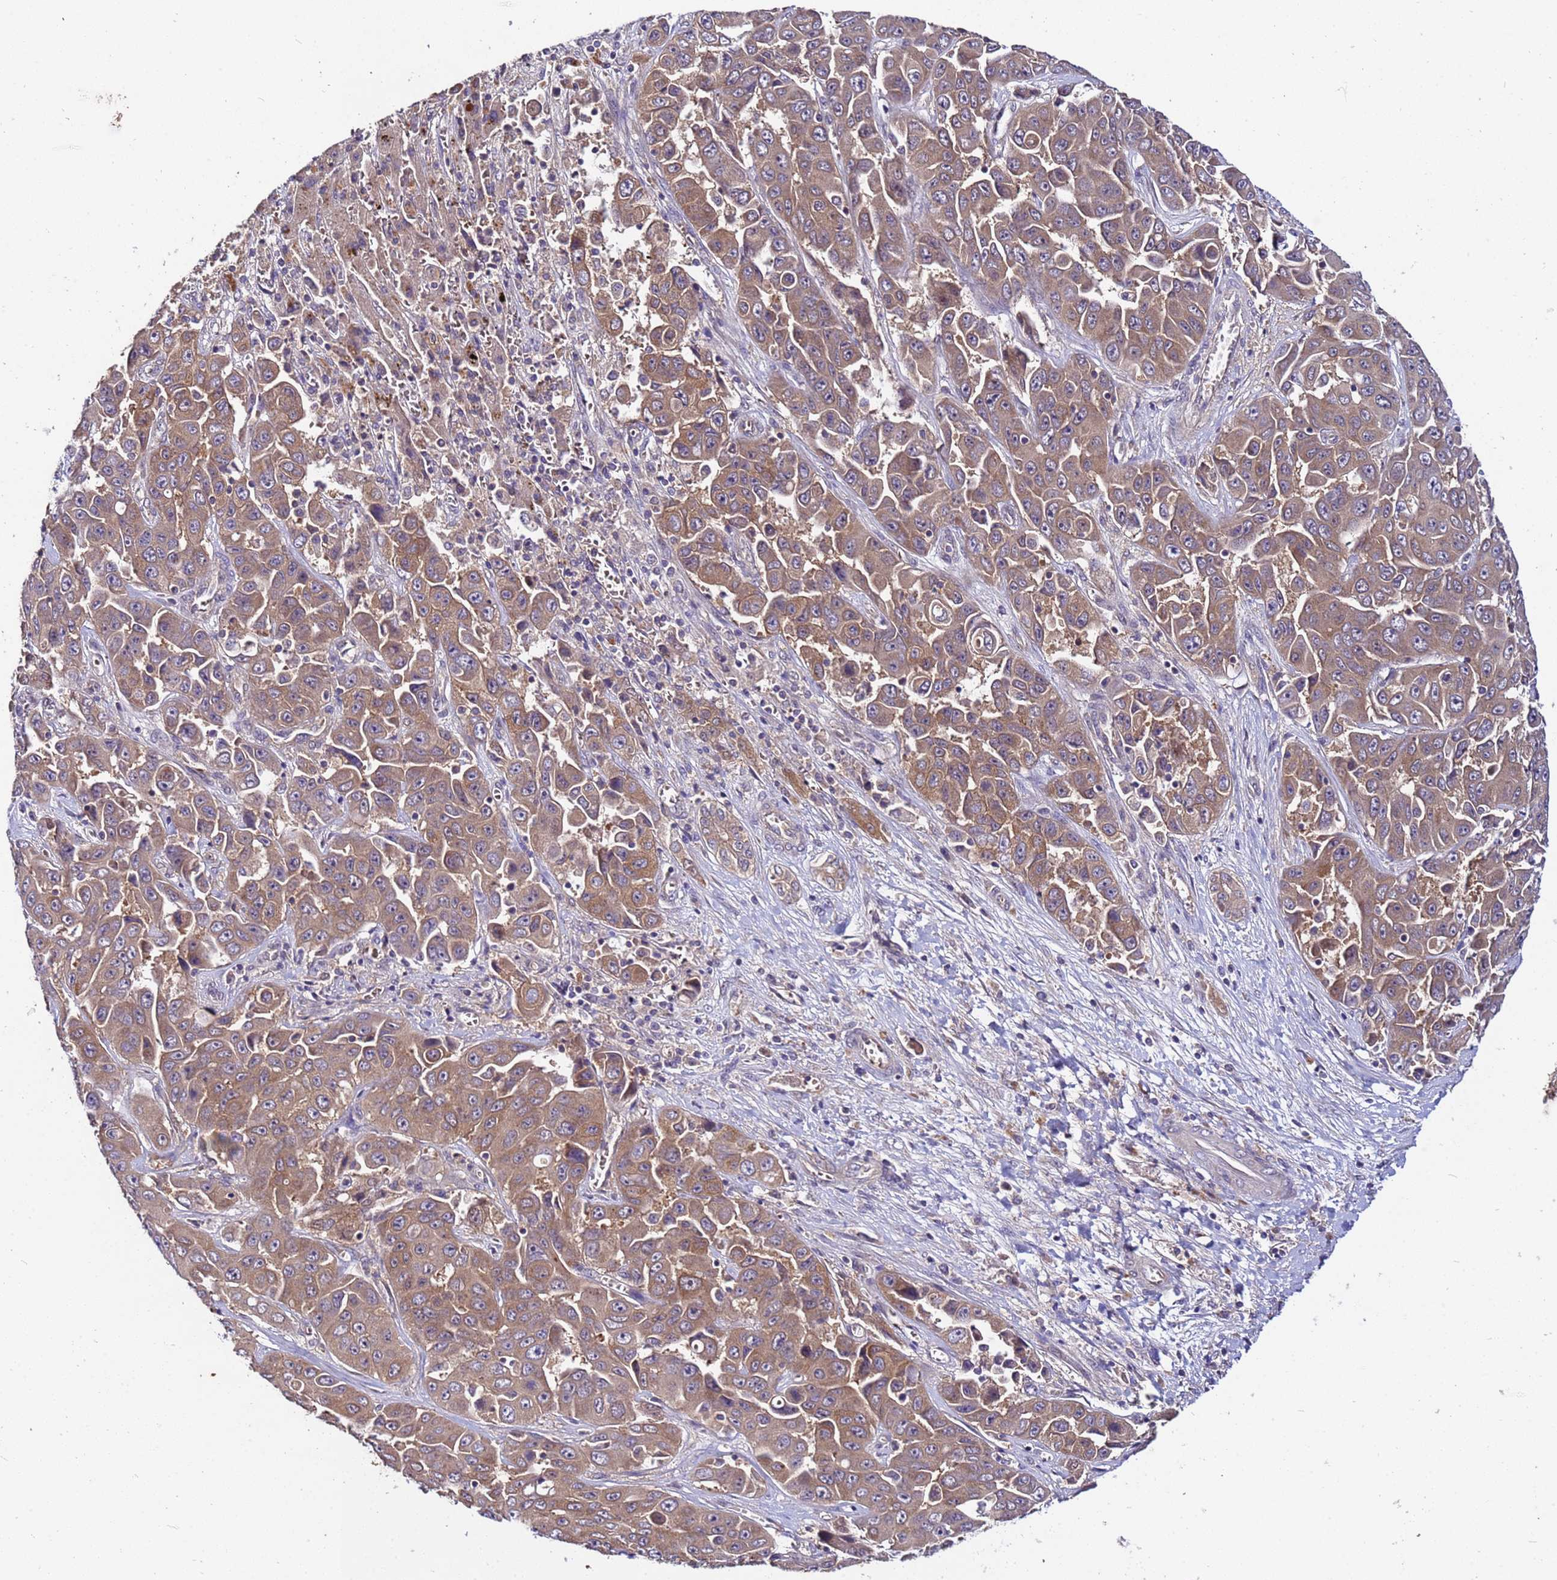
{"staining": {"intensity": "moderate", "quantity": ">75%", "location": "cytoplasmic/membranous"}, "tissue": "liver cancer", "cell_type": "Tumor cells", "image_type": "cancer", "snomed": [{"axis": "morphology", "description": "Cholangiocarcinoma"}, {"axis": "topography", "description": "Liver"}], "caption": "Brown immunohistochemical staining in human liver cancer (cholangiocarcinoma) shows moderate cytoplasmic/membranous staining in about >75% of tumor cells.", "gene": "GSPT2", "patient": {"sex": "female", "age": 52}}